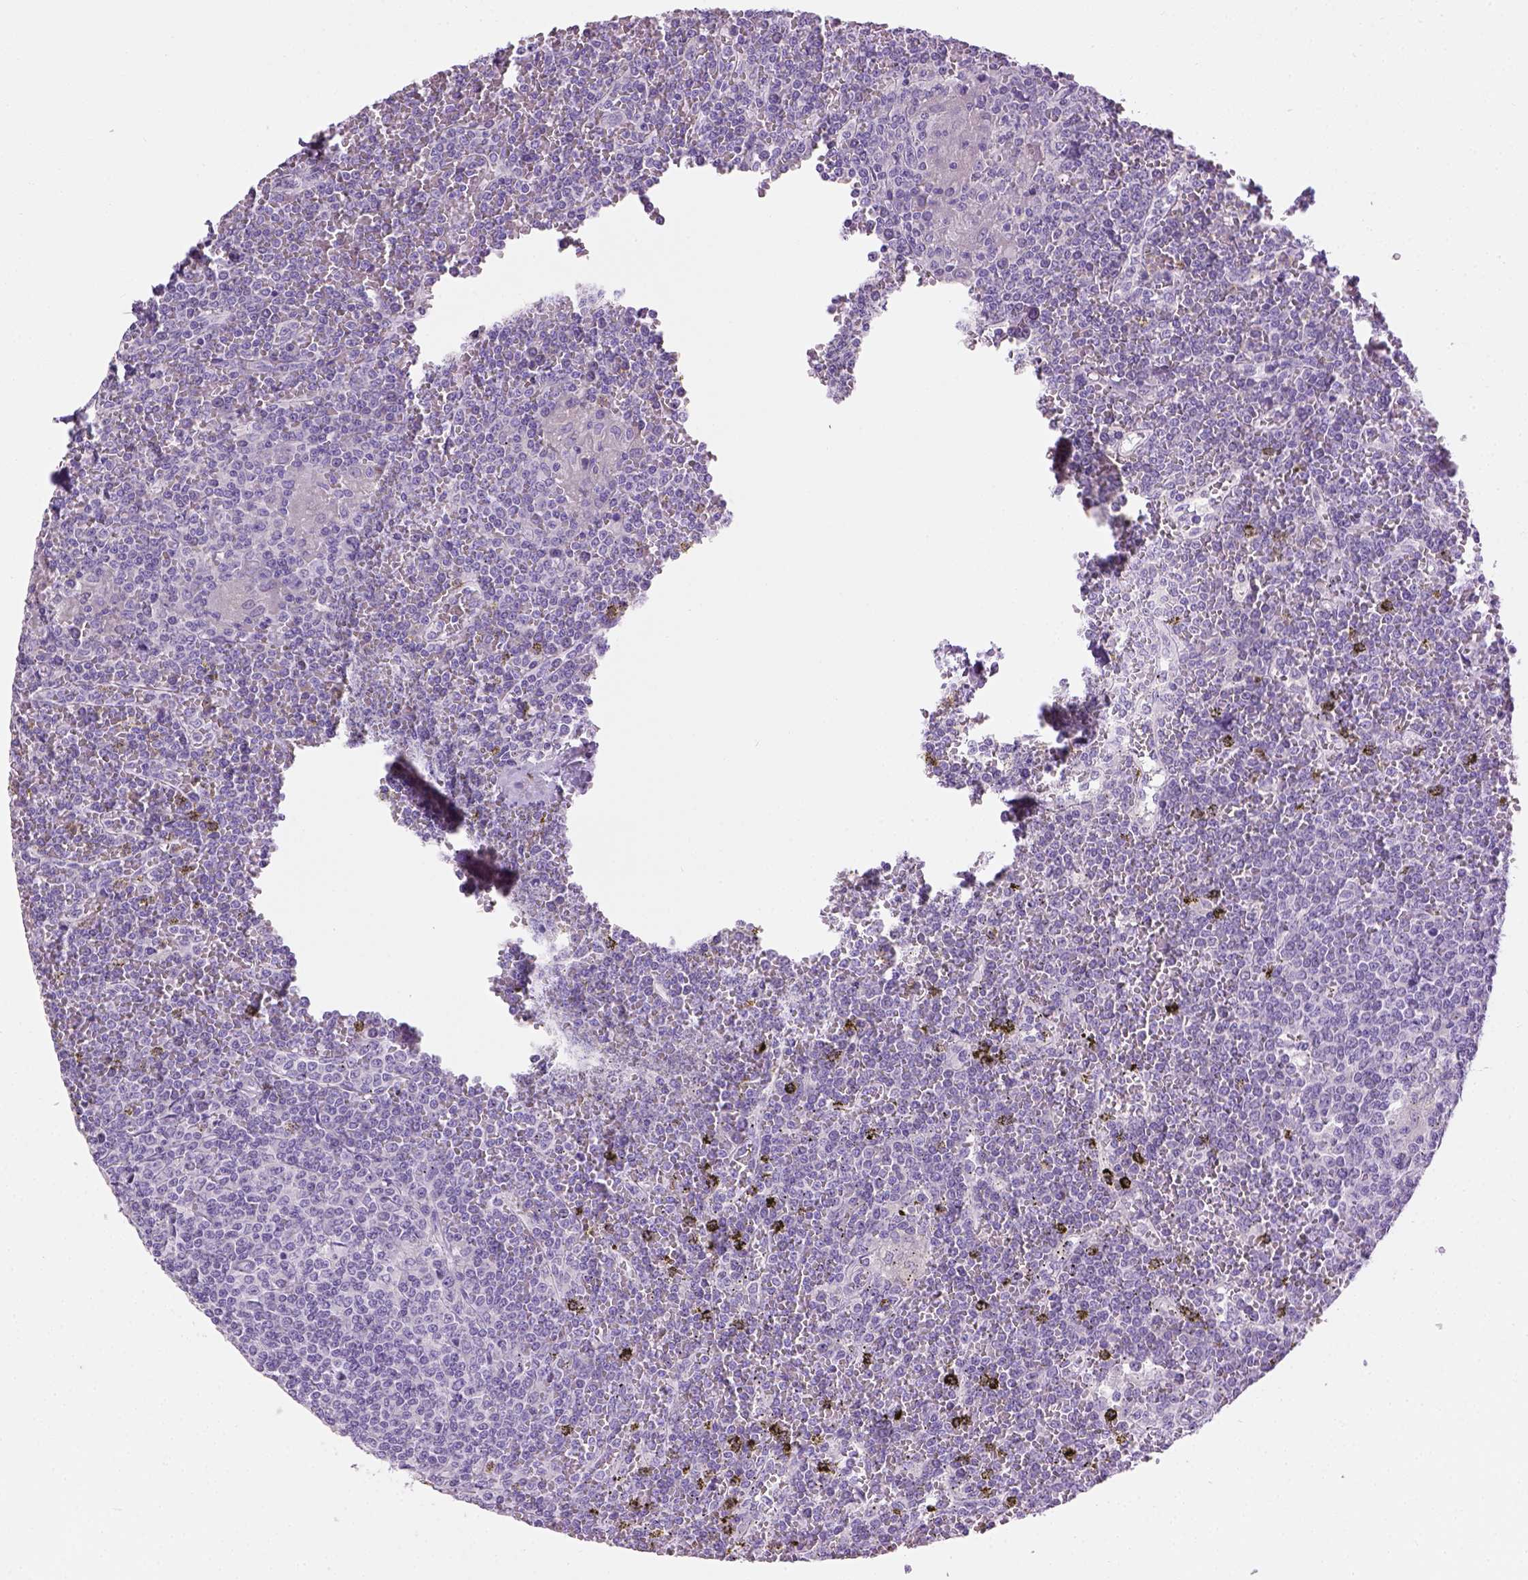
{"staining": {"intensity": "negative", "quantity": "none", "location": "none"}, "tissue": "lymphoma", "cell_type": "Tumor cells", "image_type": "cancer", "snomed": [{"axis": "morphology", "description": "Malignant lymphoma, non-Hodgkin's type, Low grade"}, {"axis": "topography", "description": "Spleen"}], "caption": "There is no significant expression in tumor cells of lymphoma.", "gene": "CYP24A1", "patient": {"sex": "female", "age": 19}}